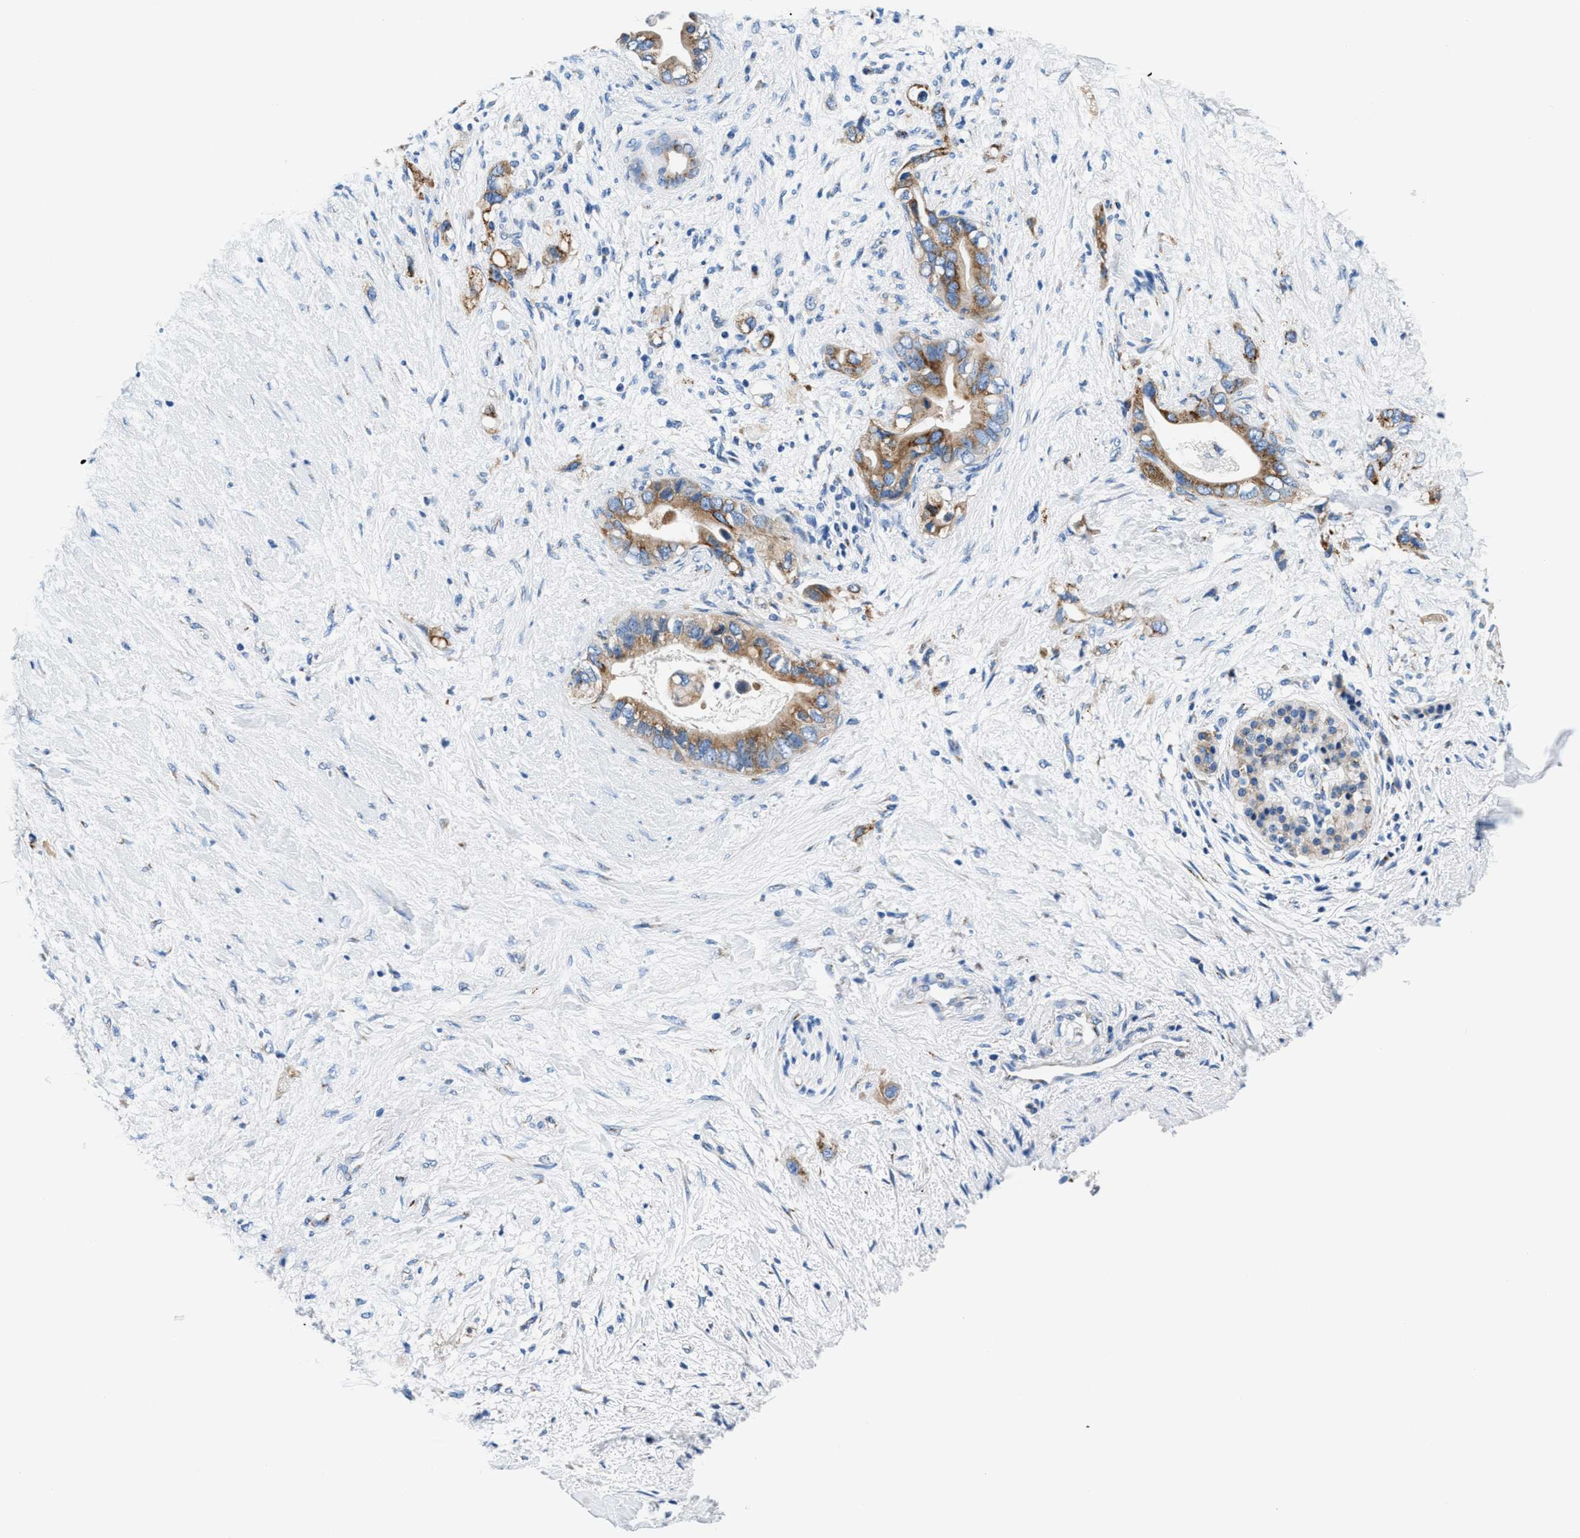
{"staining": {"intensity": "moderate", "quantity": ">75%", "location": "cytoplasmic/membranous"}, "tissue": "pancreatic cancer", "cell_type": "Tumor cells", "image_type": "cancer", "snomed": [{"axis": "morphology", "description": "Adenocarcinoma, NOS"}, {"axis": "topography", "description": "Pancreas"}], "caption": "Tumor cells display moderate cytoplasmic/membranous expression in about >75% of cells in adenocarcinoma (pancreatic). The staining was performed using DAB (3,3'-diaminobenzidine) to visualize the protein expression in brown, while the nuclei were stained in blue with hematoxylin (Magnification: 20x).", "gene": "VPS53", "patient": {"sex": "female", "age": 56}}